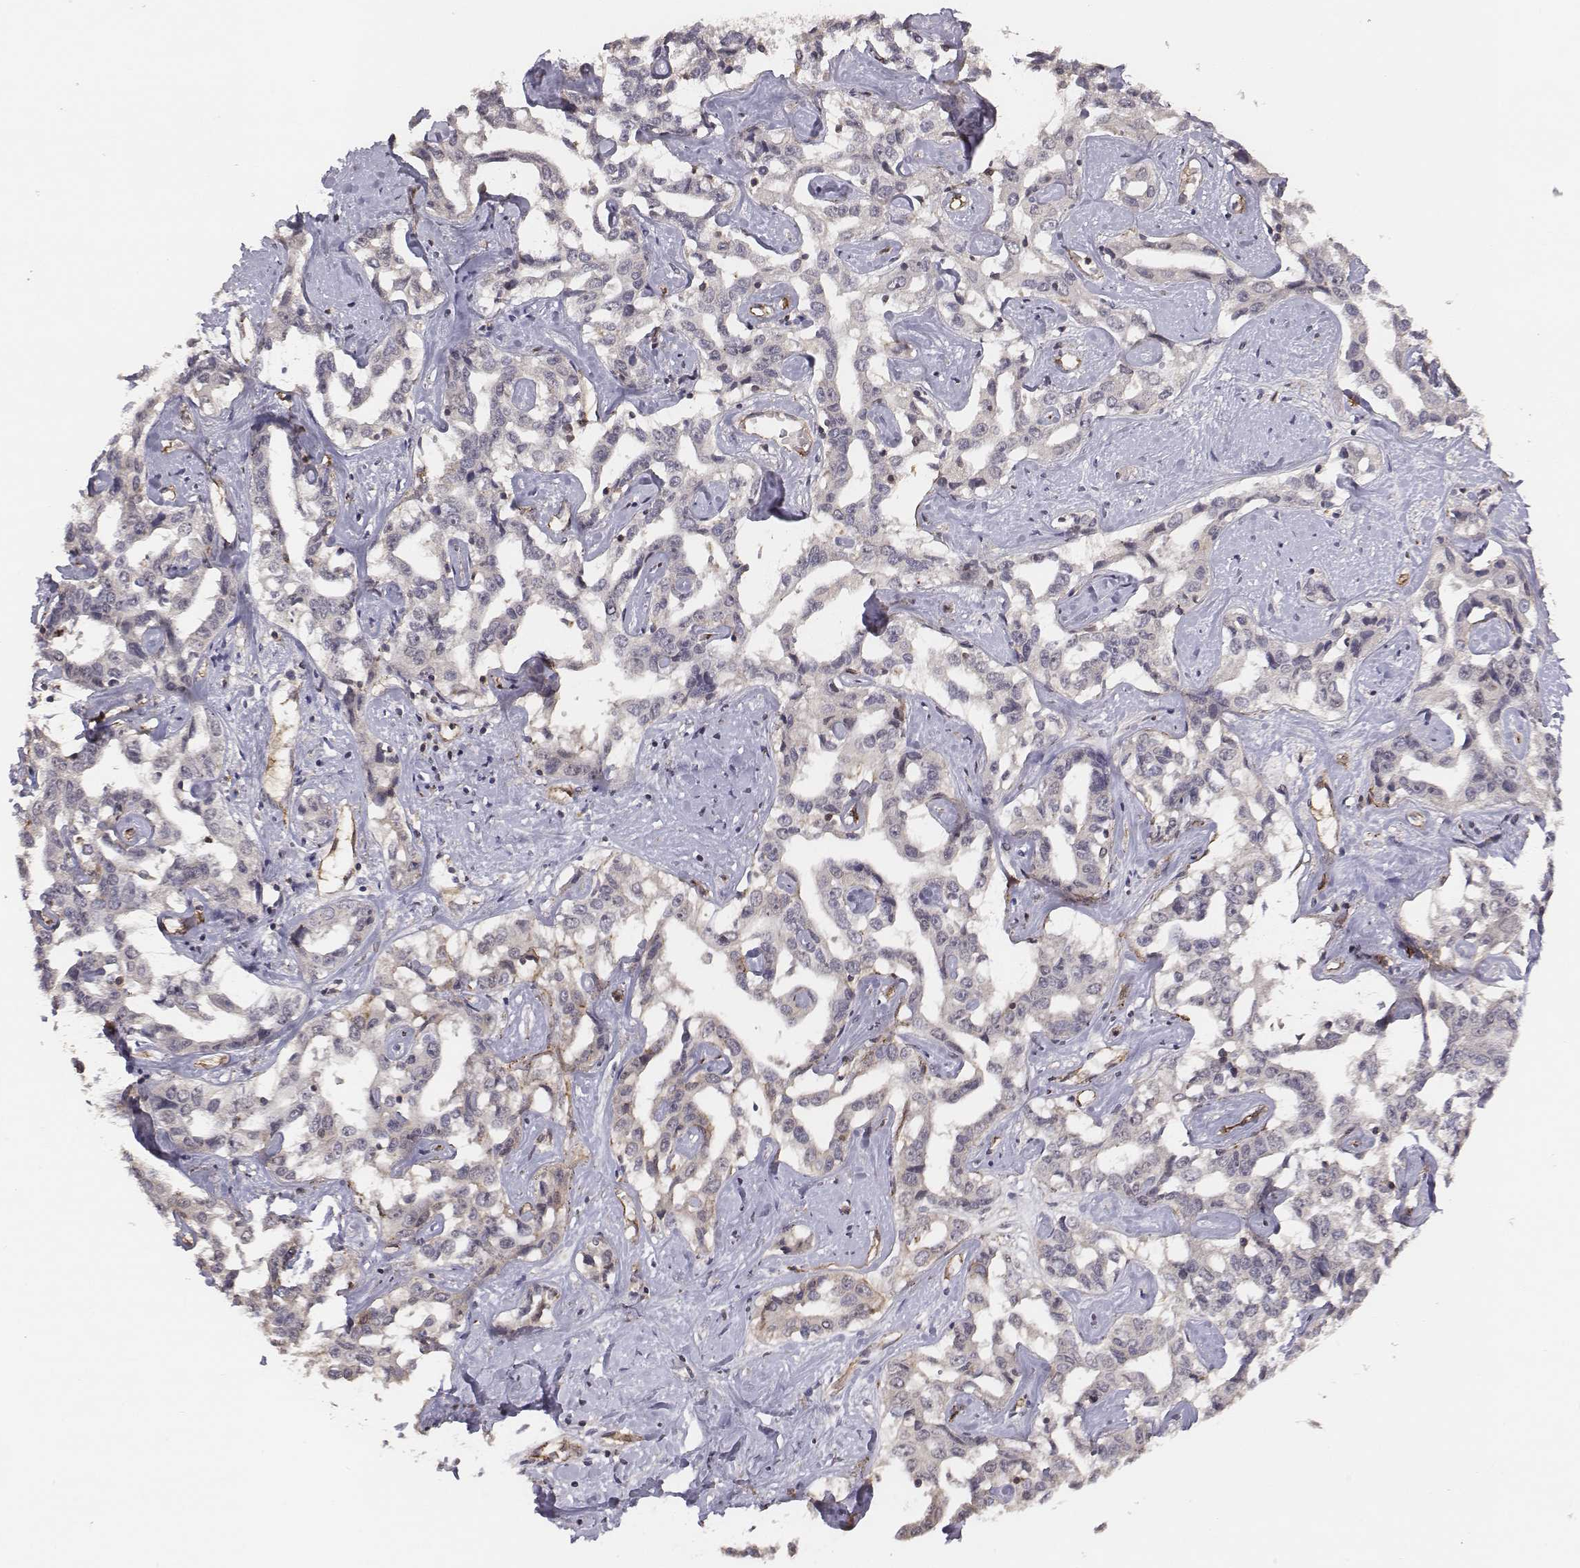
{"staining": {"intensity": "negative", "quantity": "none", "location": "none"}, "tissue": "liver cancer", "cell_type": "Tumor cells", "image_type": "cancer", "snomed": [{"axis": "morphology", "description": "Cholangiocarcinoma"}, {"axis": "topography", "description": "Liver"}], "caption": "Cholangiocarcinoma (liver) was stained to show a protein in brown. There is no significant staining in tumor cells. (DAB (3,3'-diaminobenzidine) immunohistochemistry with hematoxylin counter stain).", "gene": "PTPRG", "patient": {"sex": "male", "age": 59}}